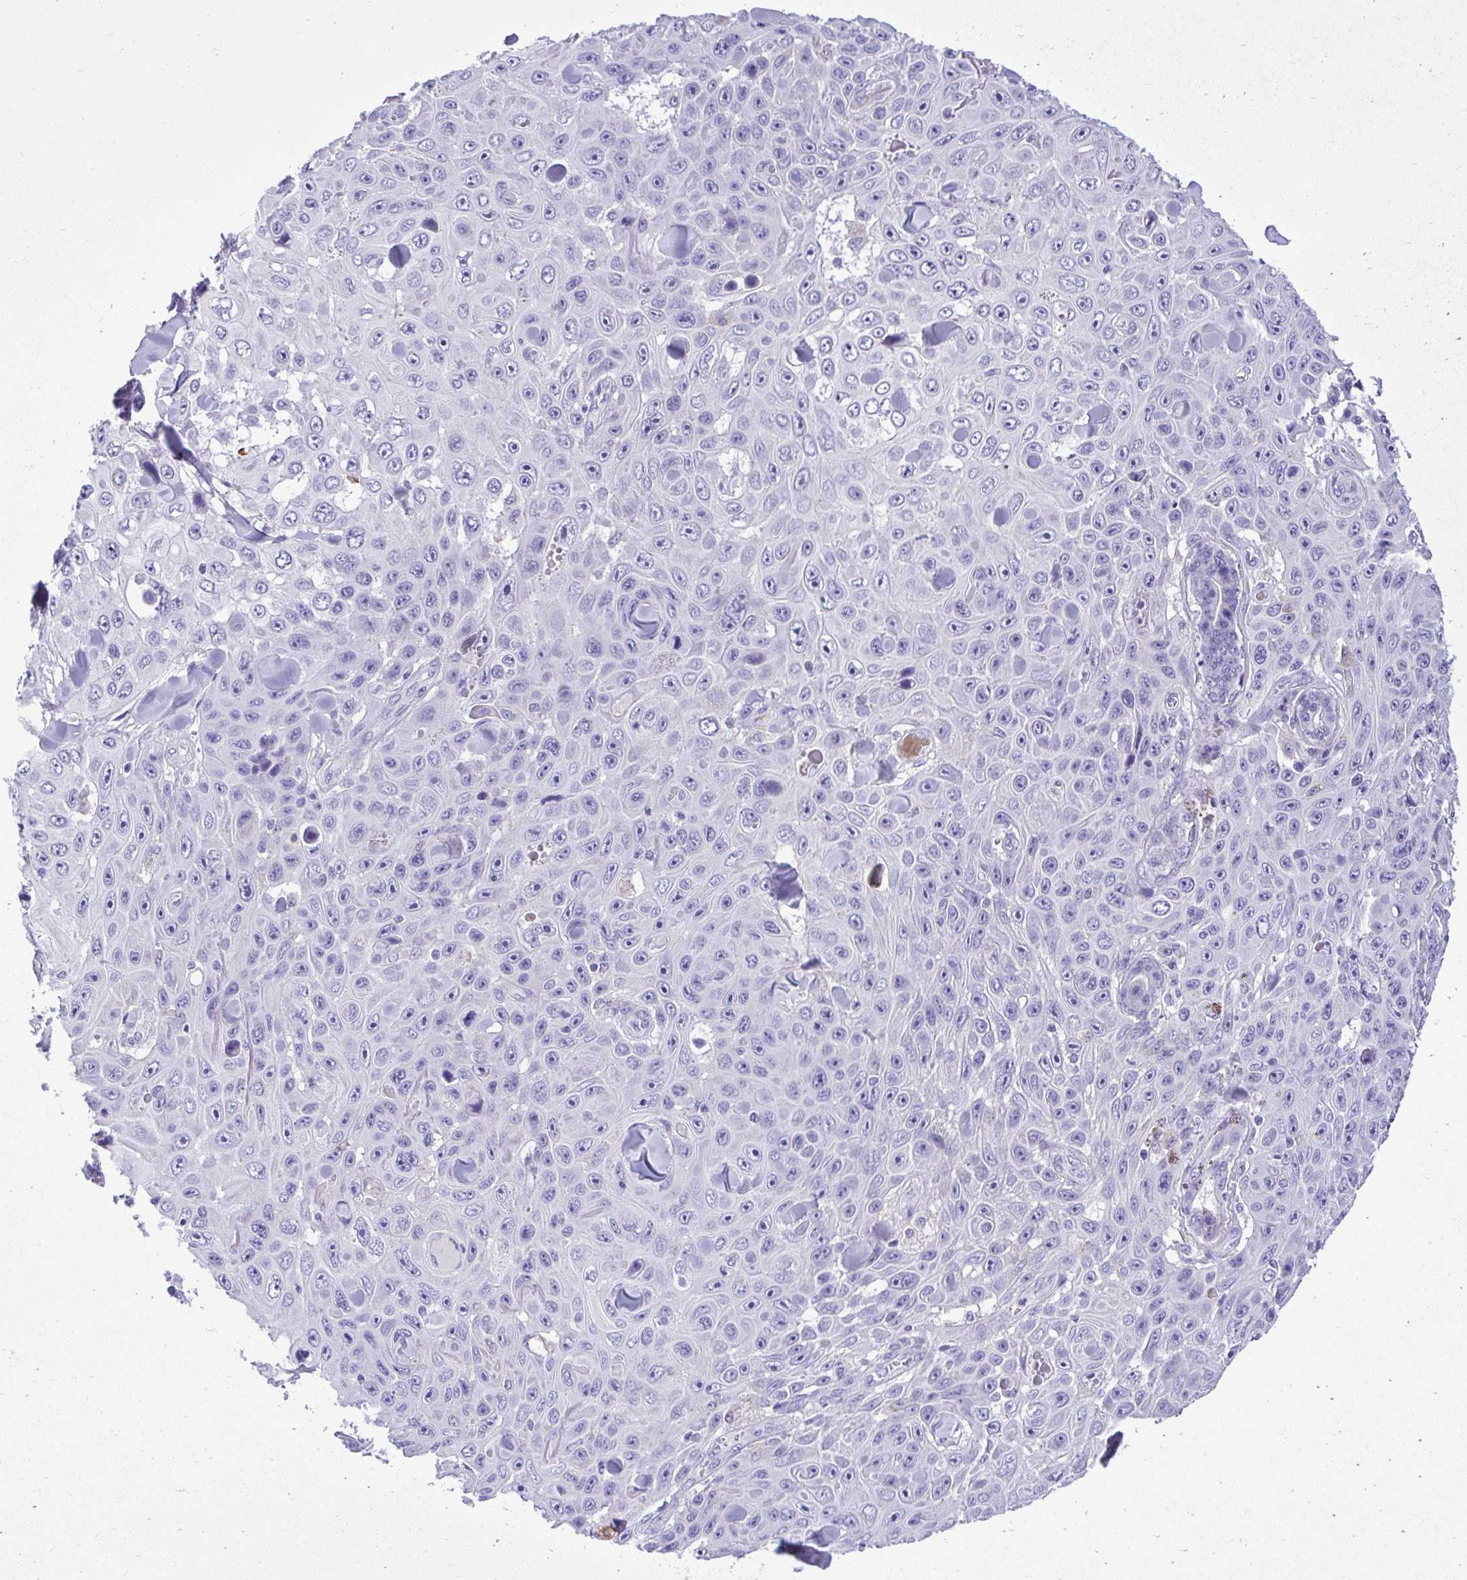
{"staining": {"intensity": "negative", "quantity": "none", "location": "none"}, "tissue": "skin cancer", "cell_type": "Tumor cells", "image_type": "cancer", "snomed": [{"axis": "morphology", "description": "Squamous cell carcinoma, NOS"}, {"axis": "topography", "description": "Skin"}], "caption": "High magnification brightfield microscopy of skin cancer stained with DAB (3,3'-diaminobenzidine) (brown) and counterstained with hematoxylin (blue): tumor cells show no significant expression.", "gene": "ST6GALNAC3", "patient": {"sex": "male", "age": 82}}